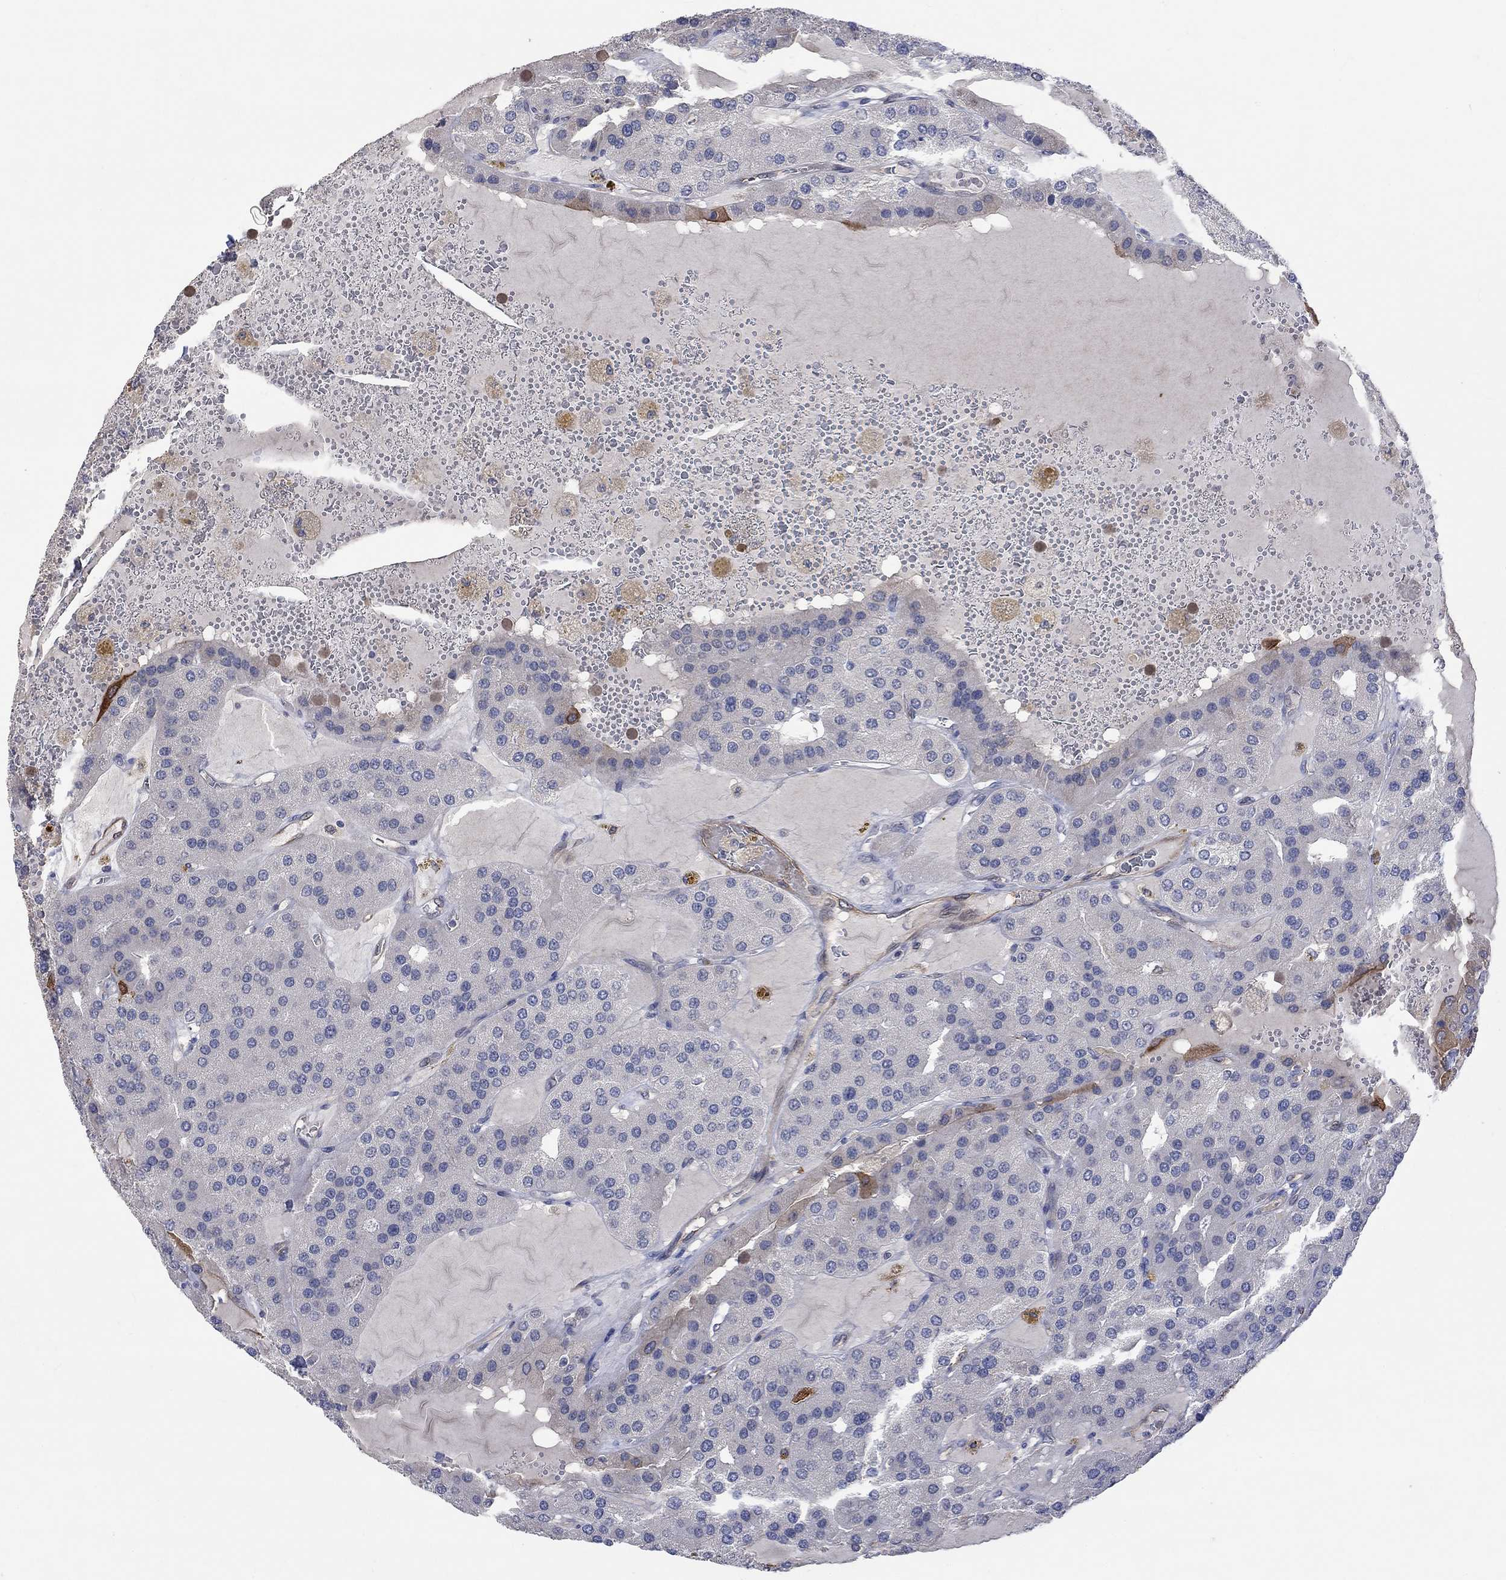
{"staining": {"intensity": "negative", "quantity": "none", "location": "none"}, "tissue": "parathyroid gland", "cell_type": "Glandular cells", "image_type": "normal", "snomed": [{"axis": "morphology", "description": "Normal tissue, NOS"}, {"axis": "morphology", "description": "Adenoma, NOS"}, {"axis": "topography", "description": "Parathyroid gland"}], "caption": "Immunohistochemistry (IHC) micrograph of benign parathyroid gland: parathyroid gland stained with DAB (3,3'-diaminobenzidine) shows no significant protein expression in glandular cells.", "gene": "TGM2", "patient": {"sex": "female", "age": 86}}